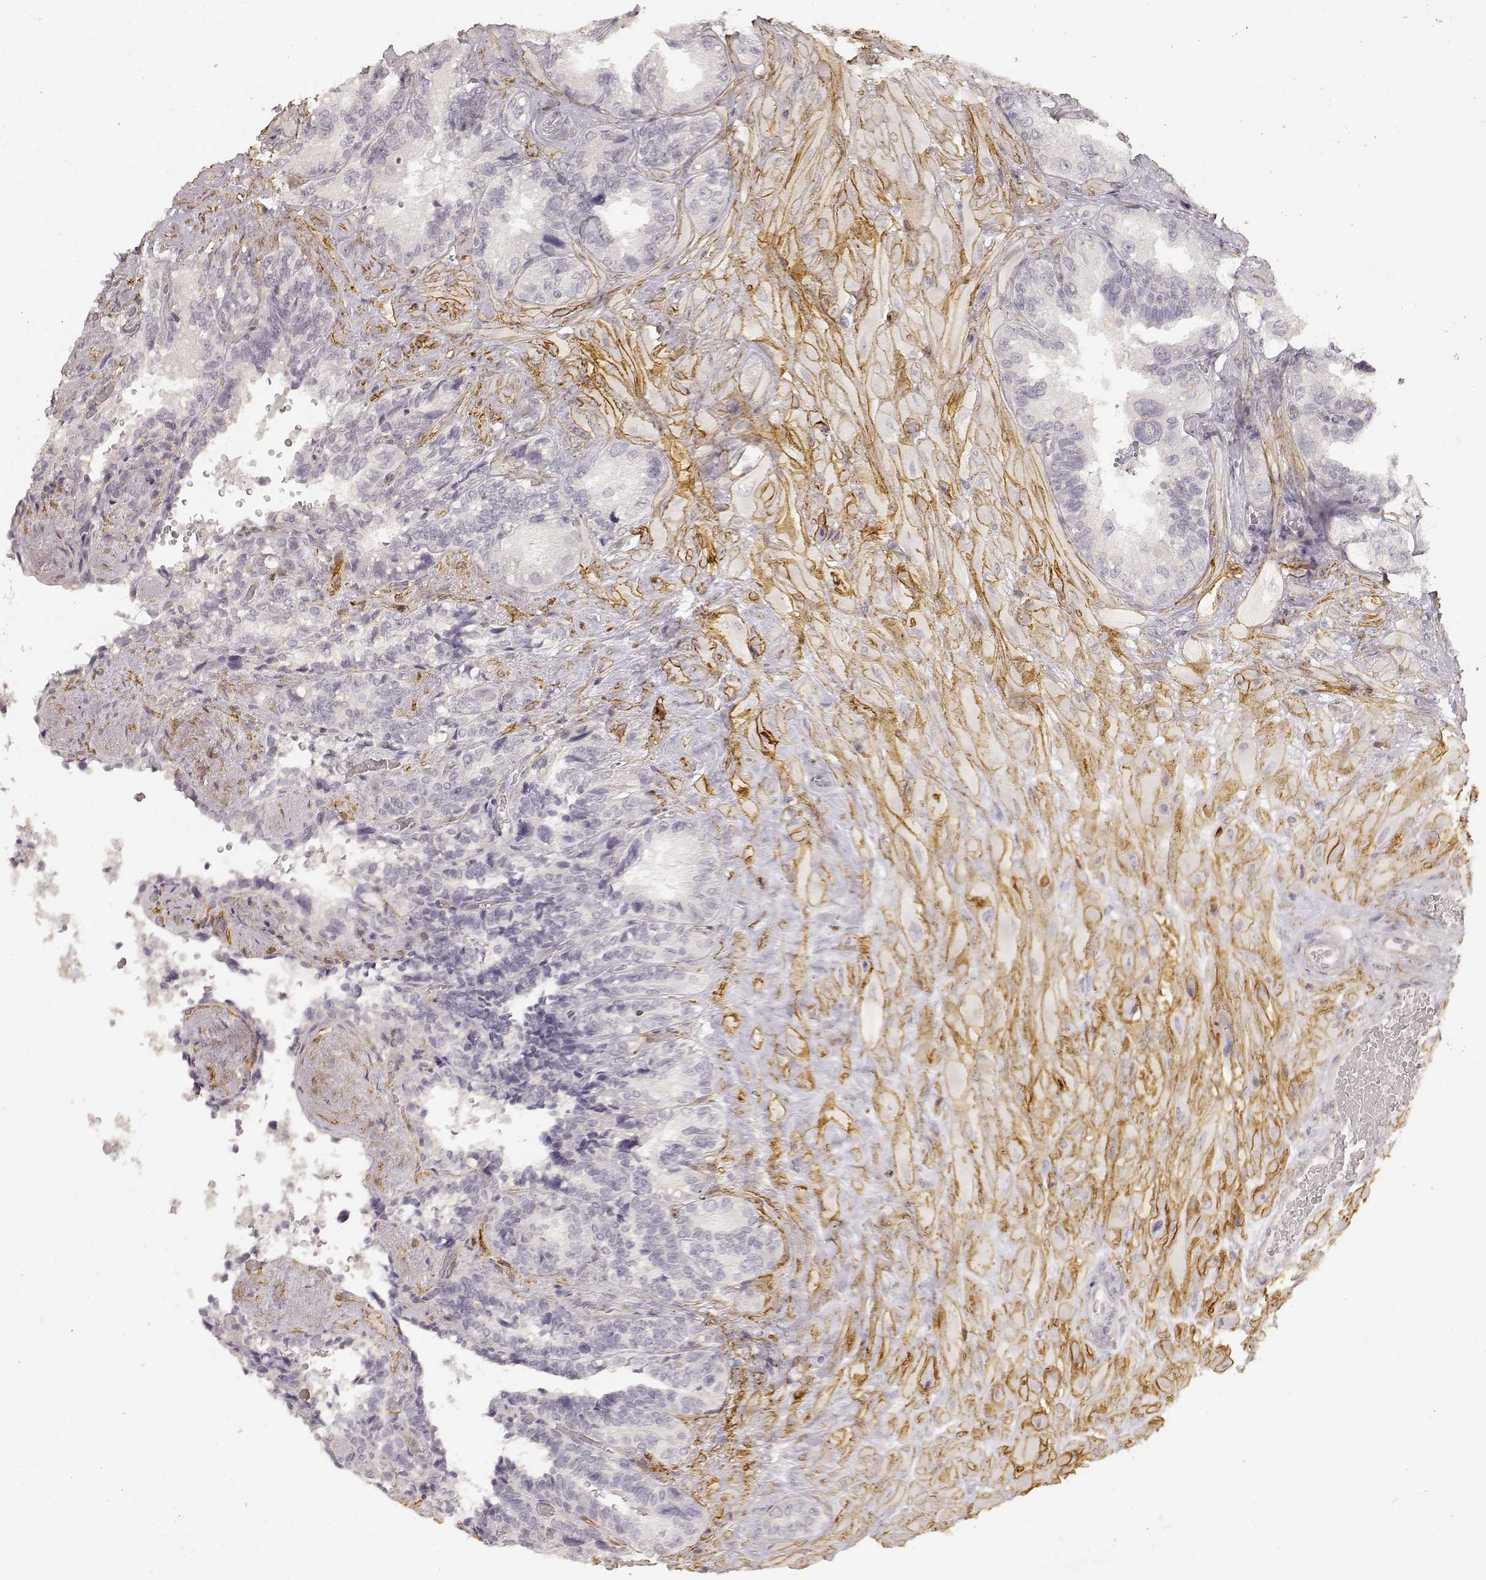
{"staining": {"intensity": "negative", "quantity": "none", "location": "none"}, "tissue": "seminal vesicle", "cell_type": "Glandular cells", "image_type": "normal", "snomed": [{"axis": "morphology", "description": "Normal tissue, NOS"}, {"axis": "topography", "description": "Seminal veicle"}], "caption": "High power microscopy micrograph of an immunohistochemistry (IHC) micrograph of normal seminal vesicle, revealing no significant expression in glandular cells.", "gene": "LAMA4", "patient": {"sex": "male", "age": 69}}